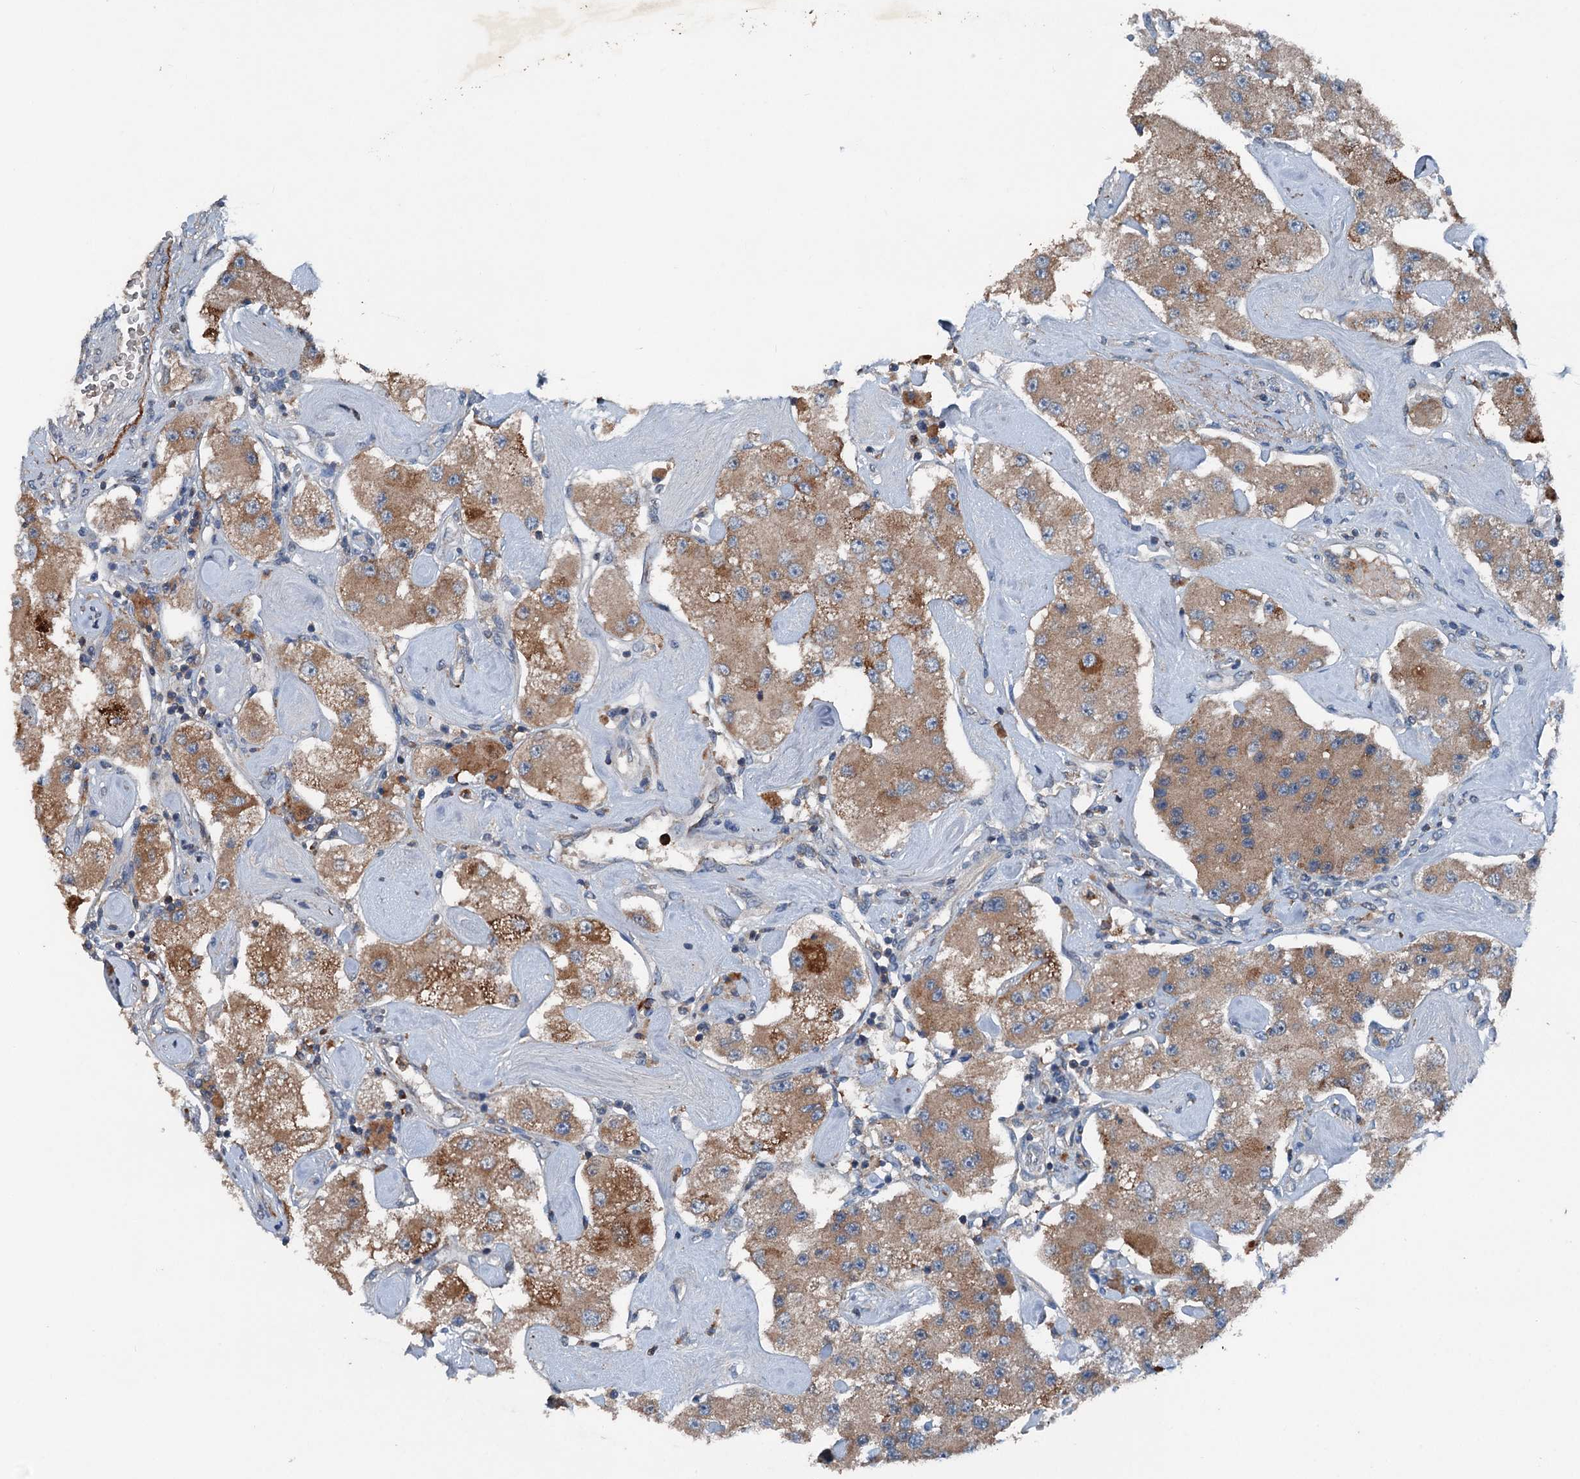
{"staining": {"intensity": "moderate", "quantity": ">75%", "location": "cytoplasmic/membranous"}, "tissue": "carcinoid", "cell_type": "Tumor cells", "image_type": "cancer", "snomed": [{"axis": "morphology", "description": "Carcinoid, malignant, NOS"}, {"axis": "topography", "description": "Pancreas"}], "caption": "Carcinoid stained with a brown dye shows moderate cytoplasmic/membranous positive staining in about >75% of tumor cells.", "gene": "PDSS1", "patient": {"sex": "male", "age": 41}}